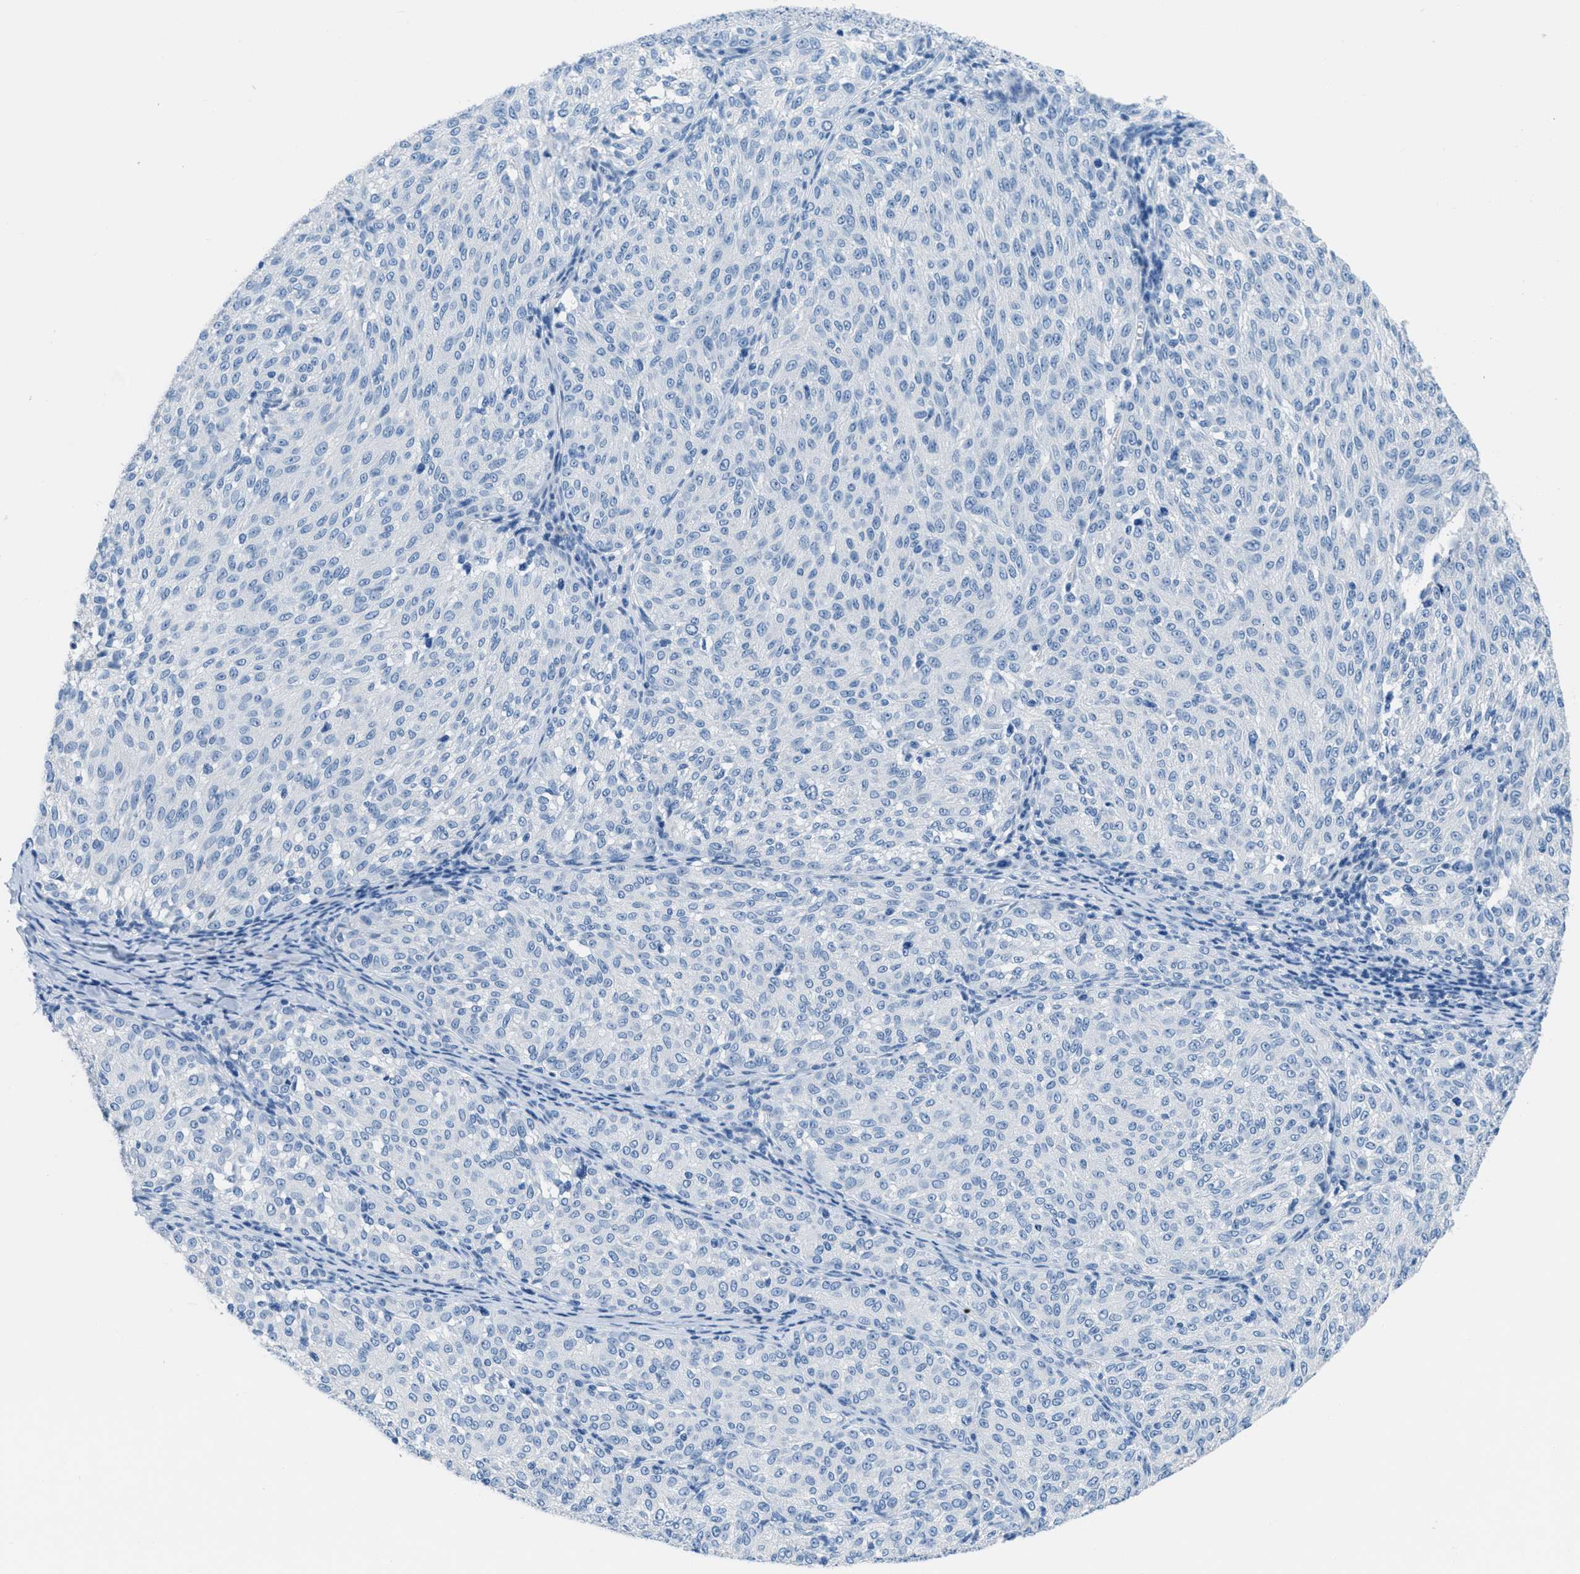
{"staining": {"intensity": "negative", "quantity": "none", "location": "none"}, "tissue": "melanoma", "cell_type": "Tumor cells", "image_type": "cancer", "snomed": [{"axis": "morphology", "description": "Malignant melanoma, NOS"}, {"axis": "topography", "description": "Skin"}], "caption": "High power microscopy photomicrograph of an IHC histopathology image of melanoma, revealing no significant expression in tumor cells.", "gene": "MGARP", "patient": {"sex": "female", "age": 72}}